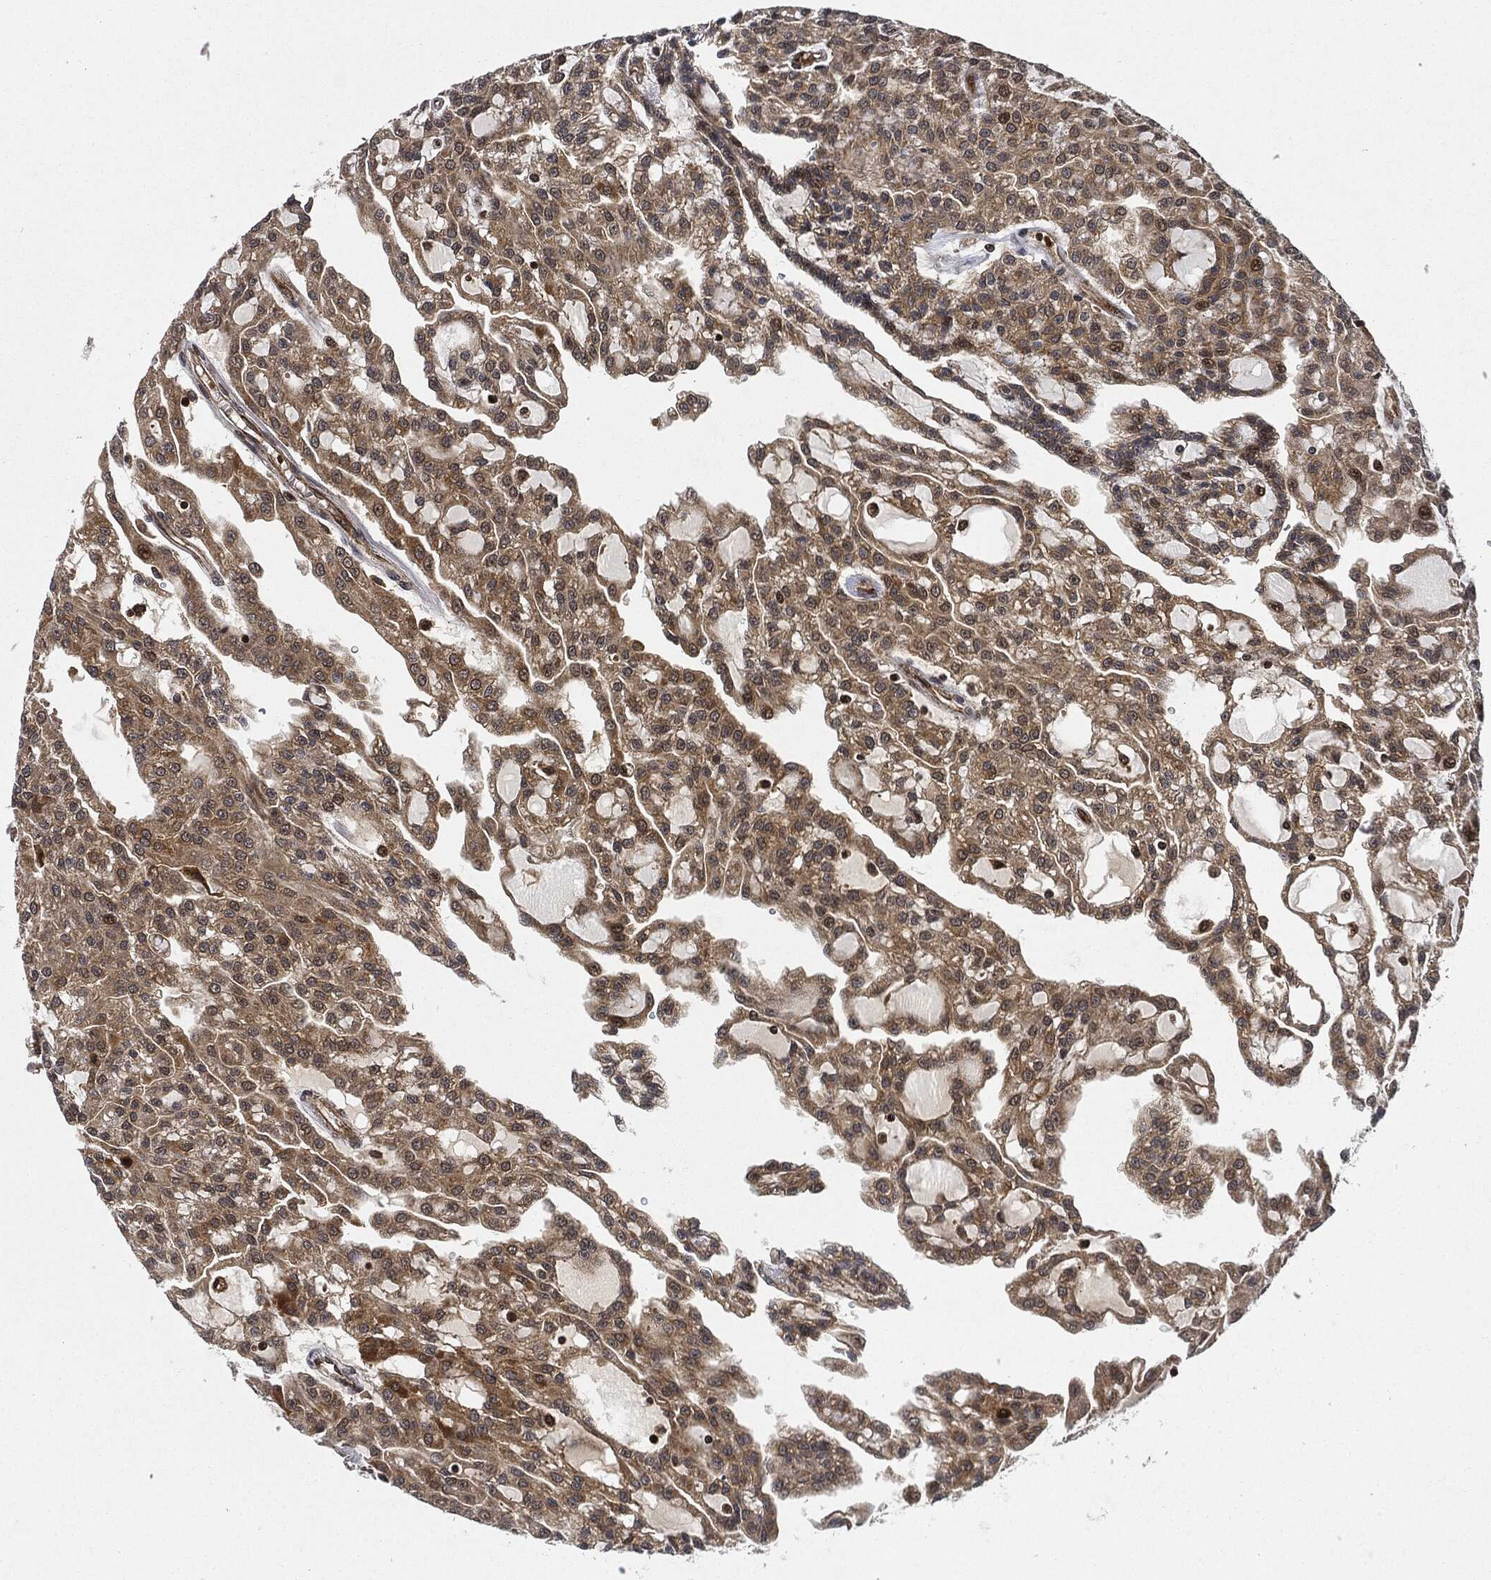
{"staining": {"intensity": "moderate", "quantity": ">75%", "location": "cytoplasmic/membranous"}, "tissue": "renal cancer", "cell_type": "Tumor cells", "image_type": "cancer", "snomed": [{"axis": "morphology", "description": "Adenocarcinoma, NOS"}, {"axis": "topography", "description": "Kidney"}], "caption": "This is an image of immunohistochemistry staining of adenocarcinoma (renal), which shows moderate expression in the cytoplasmic/membranous of tumor cells.", "gene": "RNASEL", "patient": {"sex": "male", "age": 63}}